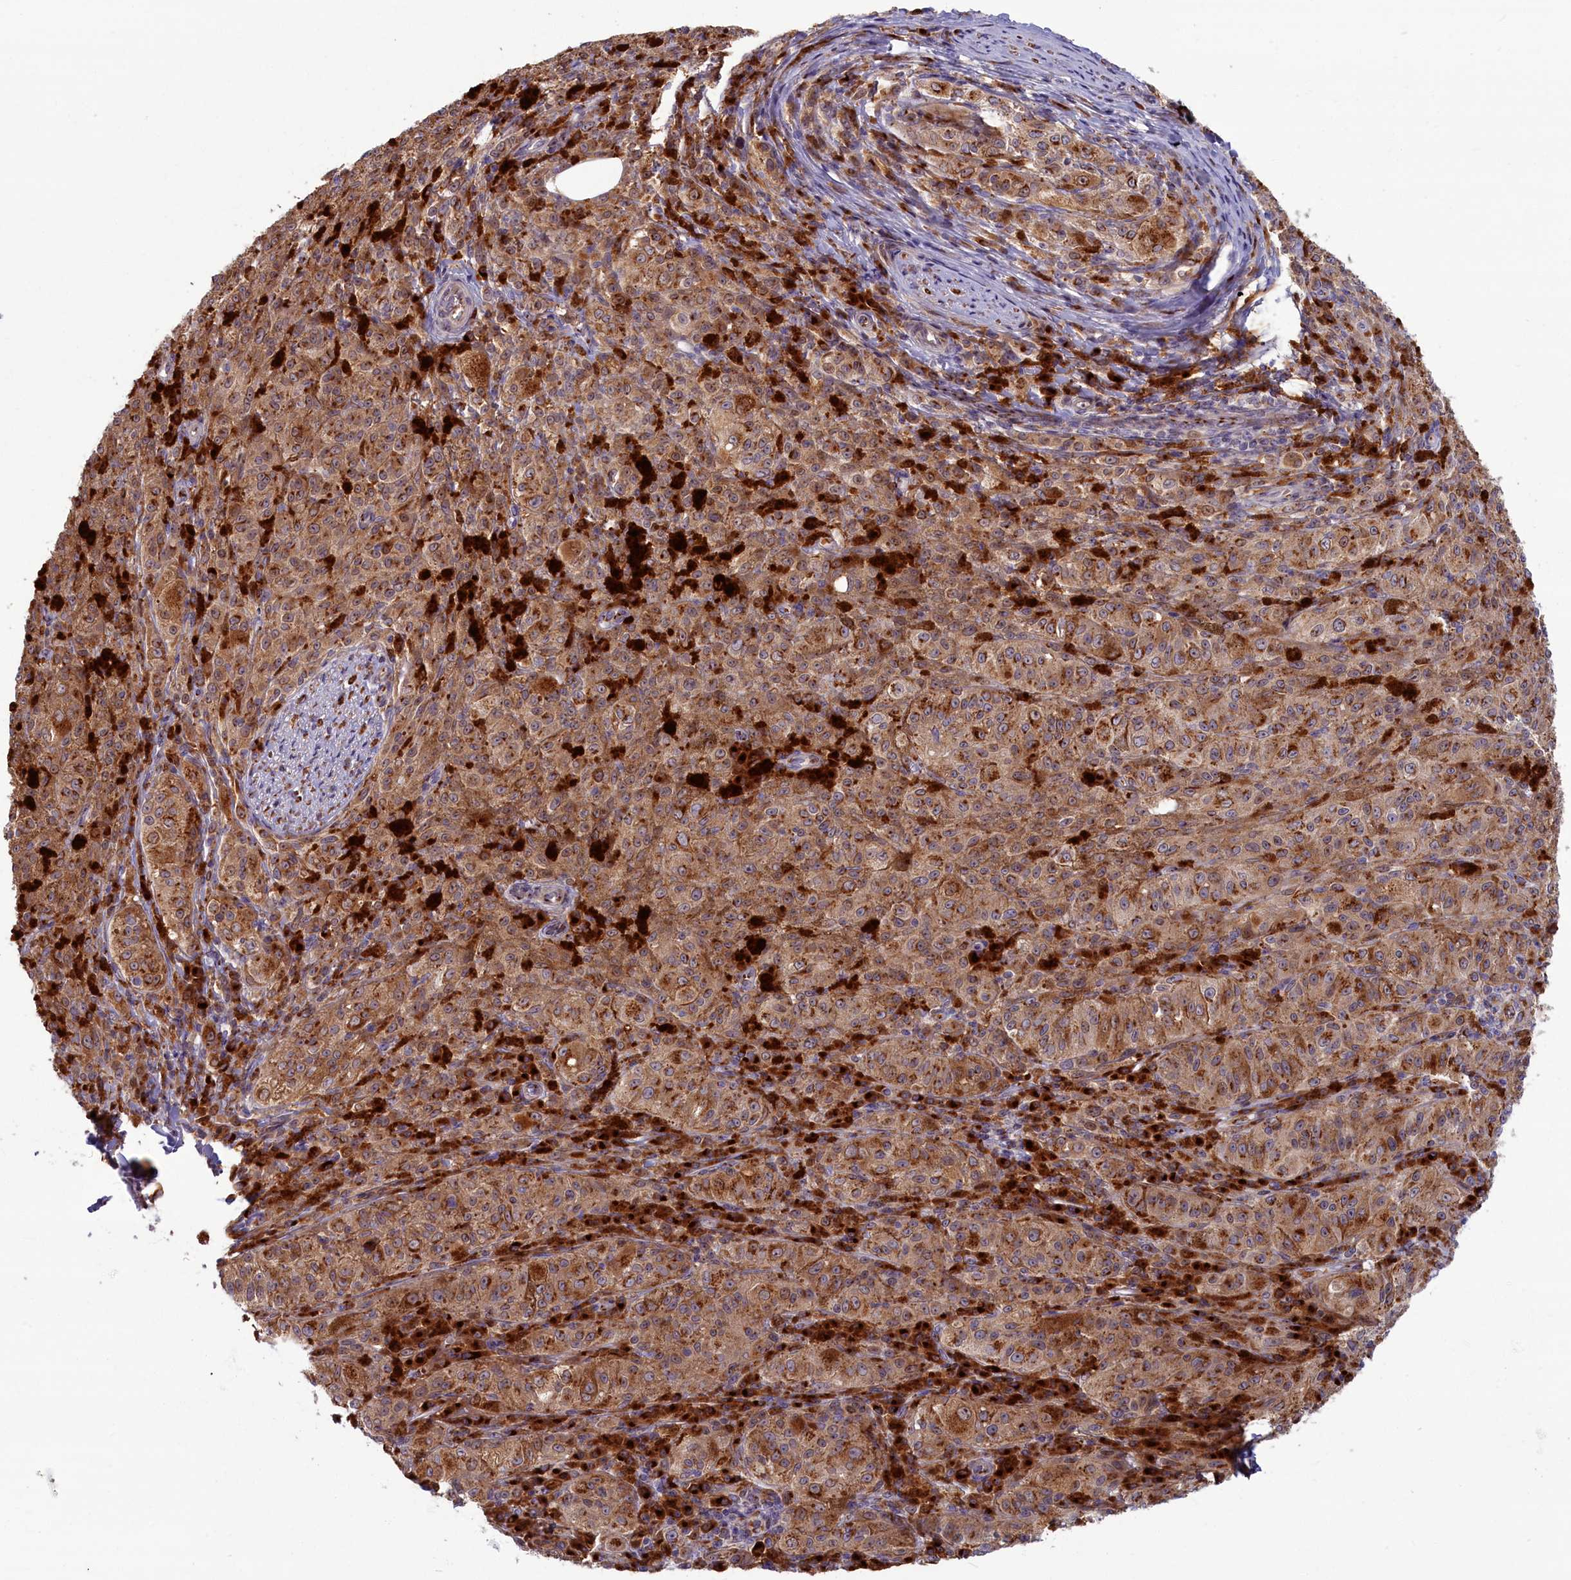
{"staining": {"intensity": "moderate", "quantity": ">75%", "location": "cytoplasmic/membranous"}, "tissue": "melanoma", "cell_type": "Tumor cells", "image_type": "cancer", "snomed": [{"axis": "morphology", "description": "Malignant melanoma, NOS"}, {"axis": "topography", "description": "Skin"}], "caption": "DAB immunohistochemical staining of malignant melanoma shows moderate cytoplasmic/membranous protein expression in approximately >75% of tumor cells.", "gene": "BLVRB", "patient": {"sex": "female", "age": 52}}